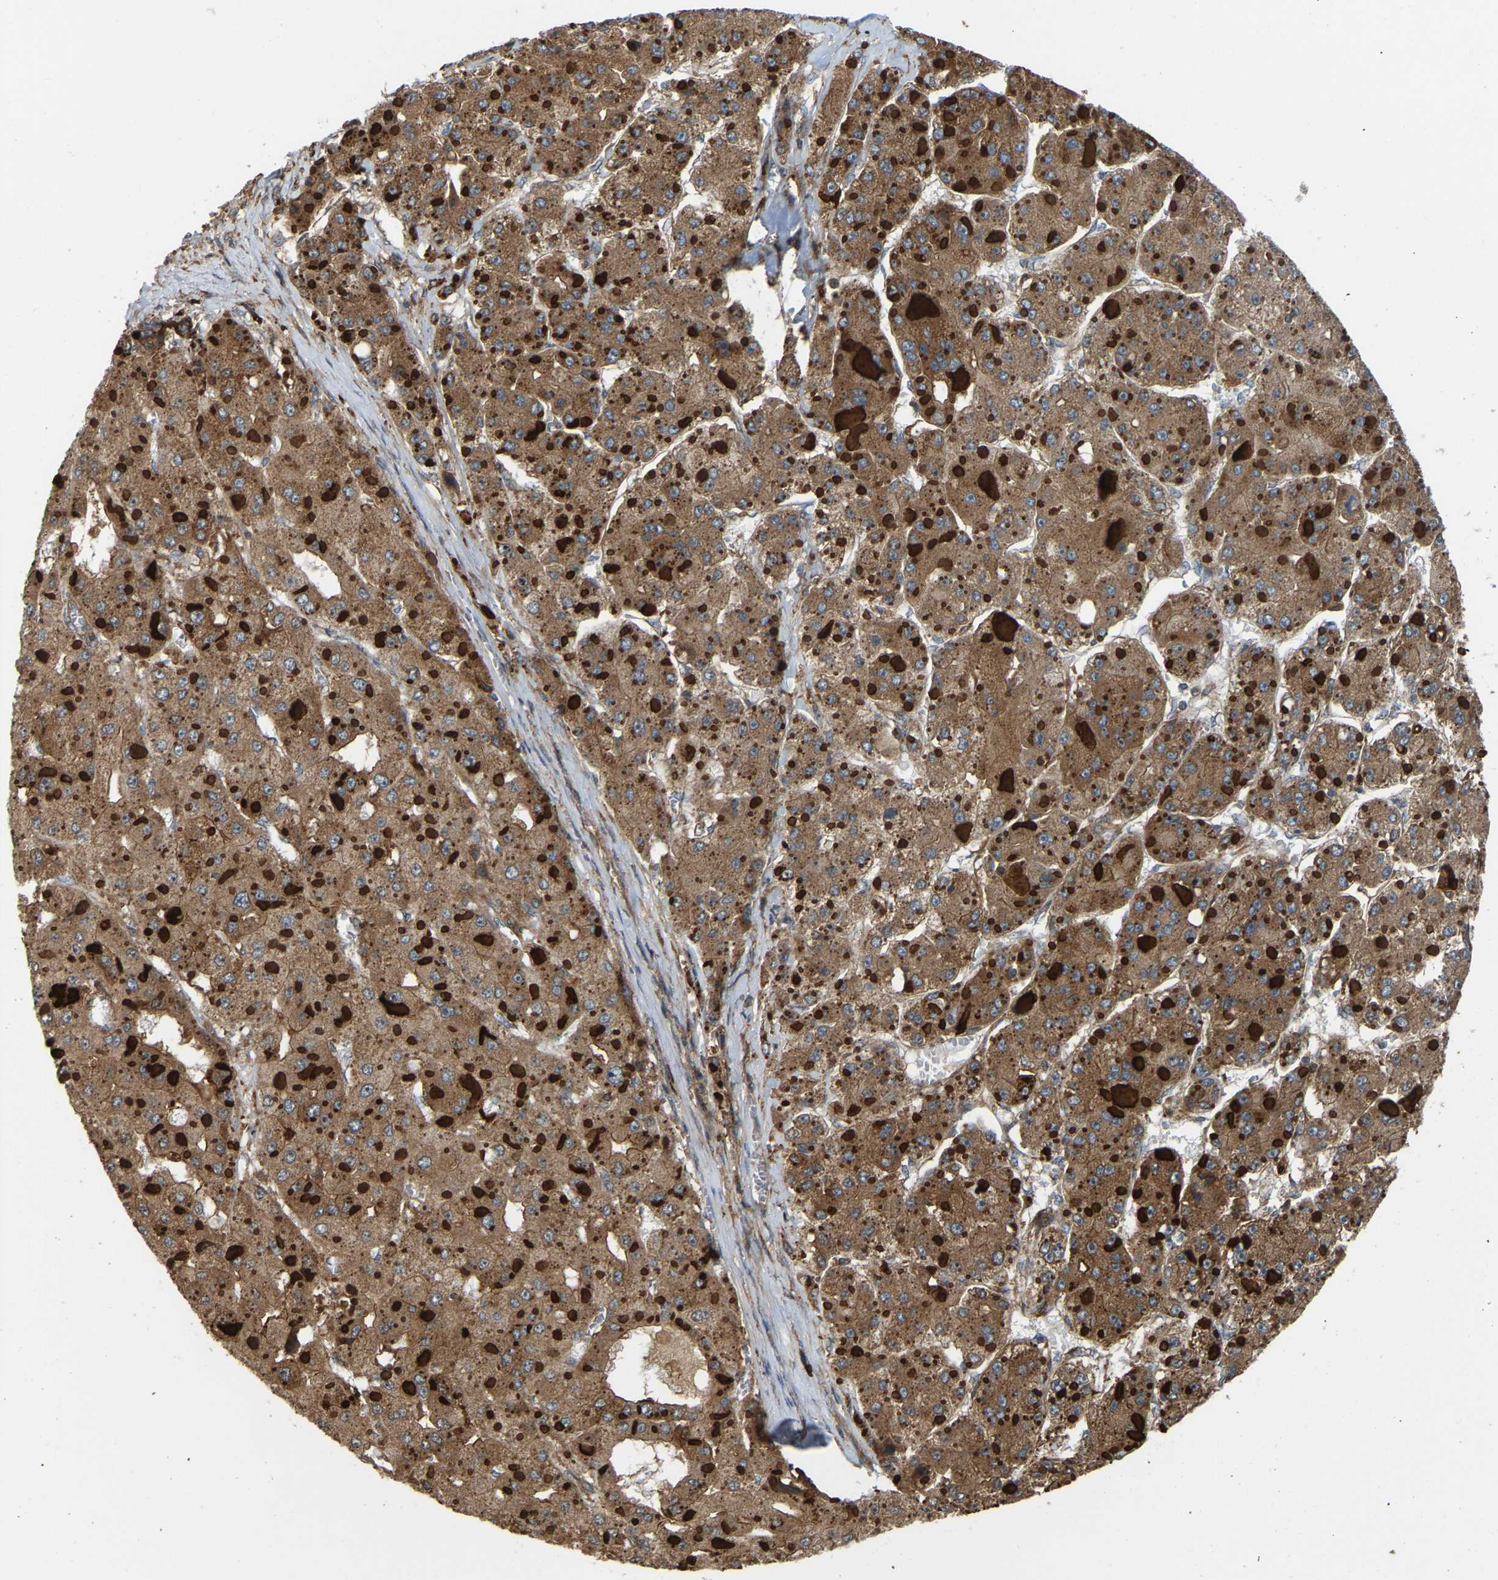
{"staining": {"intensity": "moderate", "quantity": ">75%", "location": "cytoplasmic/membranous"}, "tissue": "liver cancer", "cell_type": "Tumor cells", "image_type": "cancer", "snomed": [{"axis": "morphology", "description": "Carcinoma, Hepatocellular, NOS"}, {"axis": "topography", "description": "Liver"}], "caption": "This is a micrograph of immunohistochemistry (IHC) staining of liver hepatocellular carcinoma, which shows moderate expression in the cytoplasmic/membranous of tumor cells.", "gene": "SAMD9L", "patient": {"sex": "female", "age": 73}}